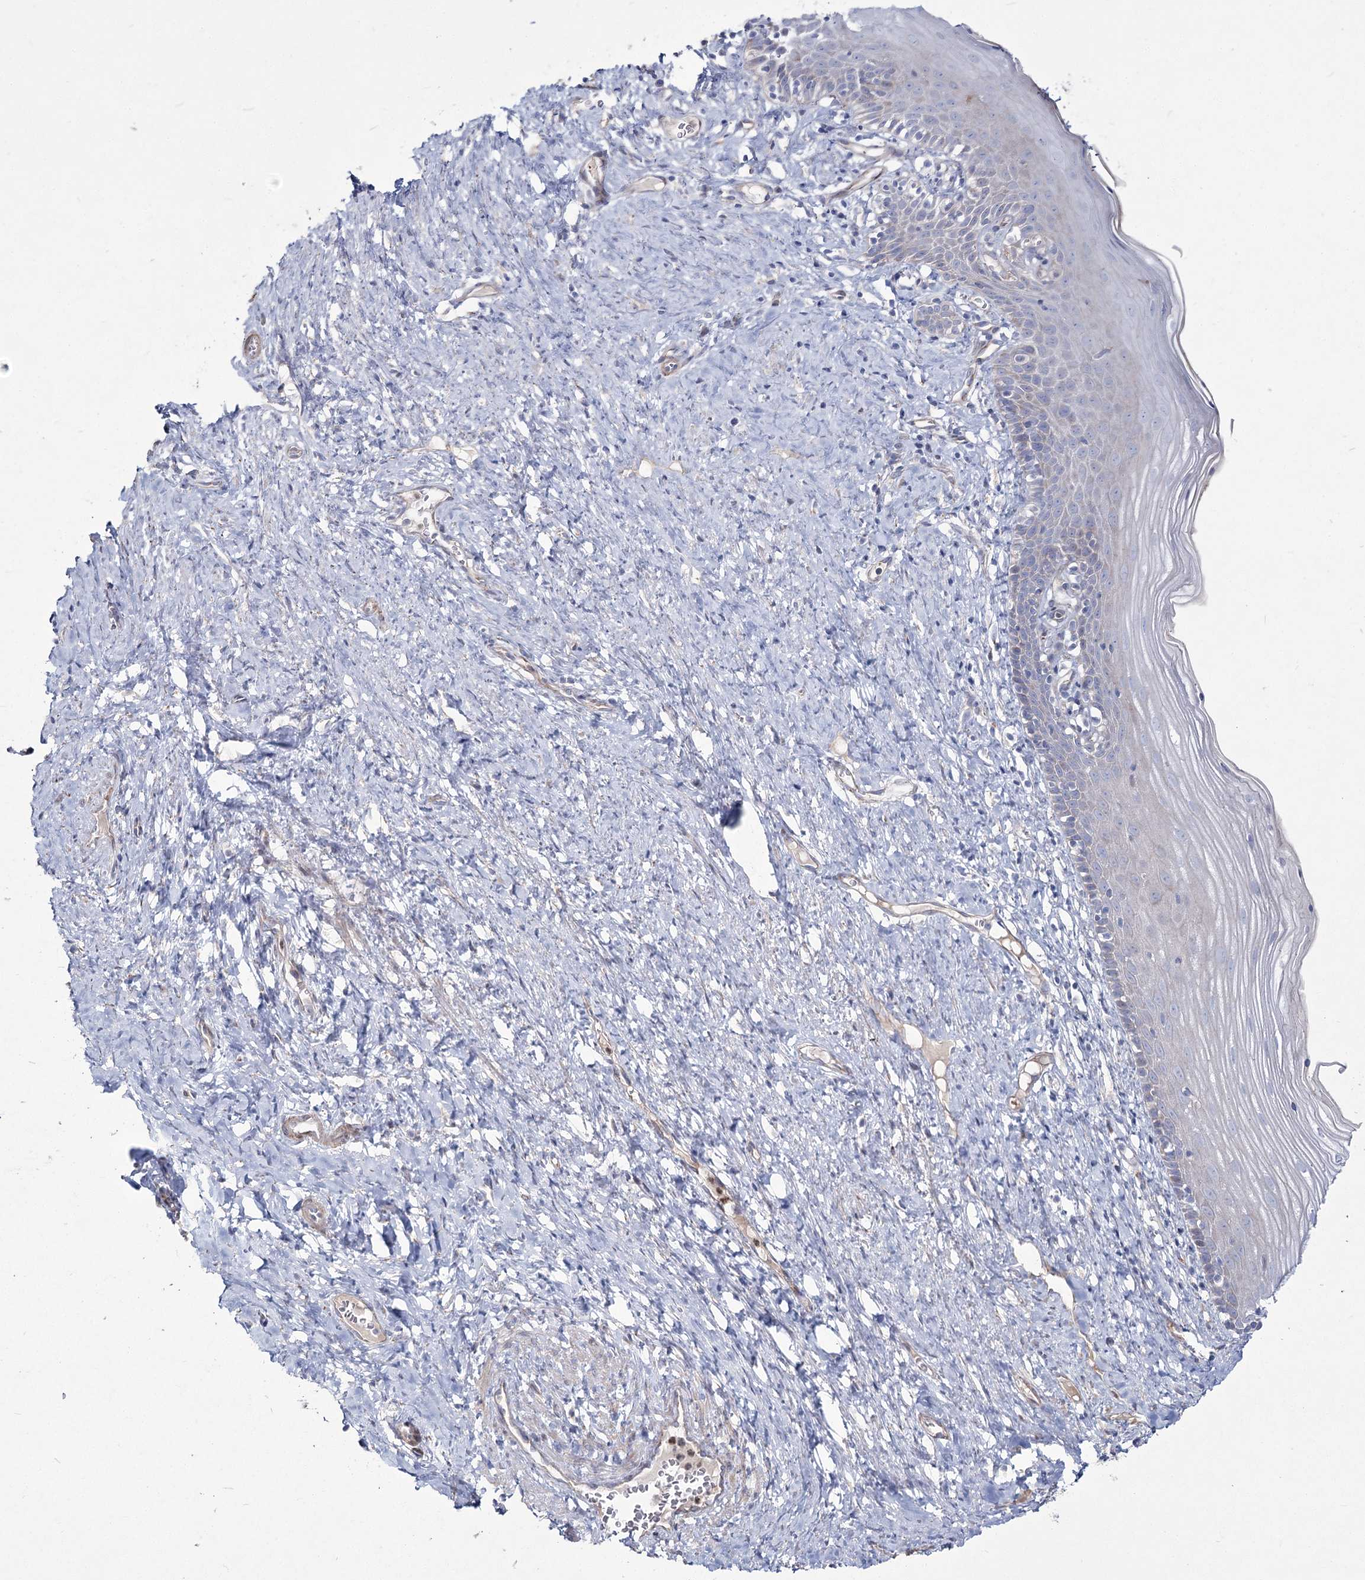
{"staining": {"intensity": "negative", "quantity": "none", "location": "none"}, "tissue": "cervix", "cell_type": "Glandular cells", "image_type": "normal", "snomed": [{"axis": "morphology", "description": "Normal tissue, NOS"}, {"axis": "topography", "description": "Cervix"}], "caption": "Glandular cells show no significant protein staining in benign cervix. (Immunohistochemistry (ihc), brightfield microscopy, high magnification).", "gene": "ME3", "patient": {"sex": "female", "age": 42}}